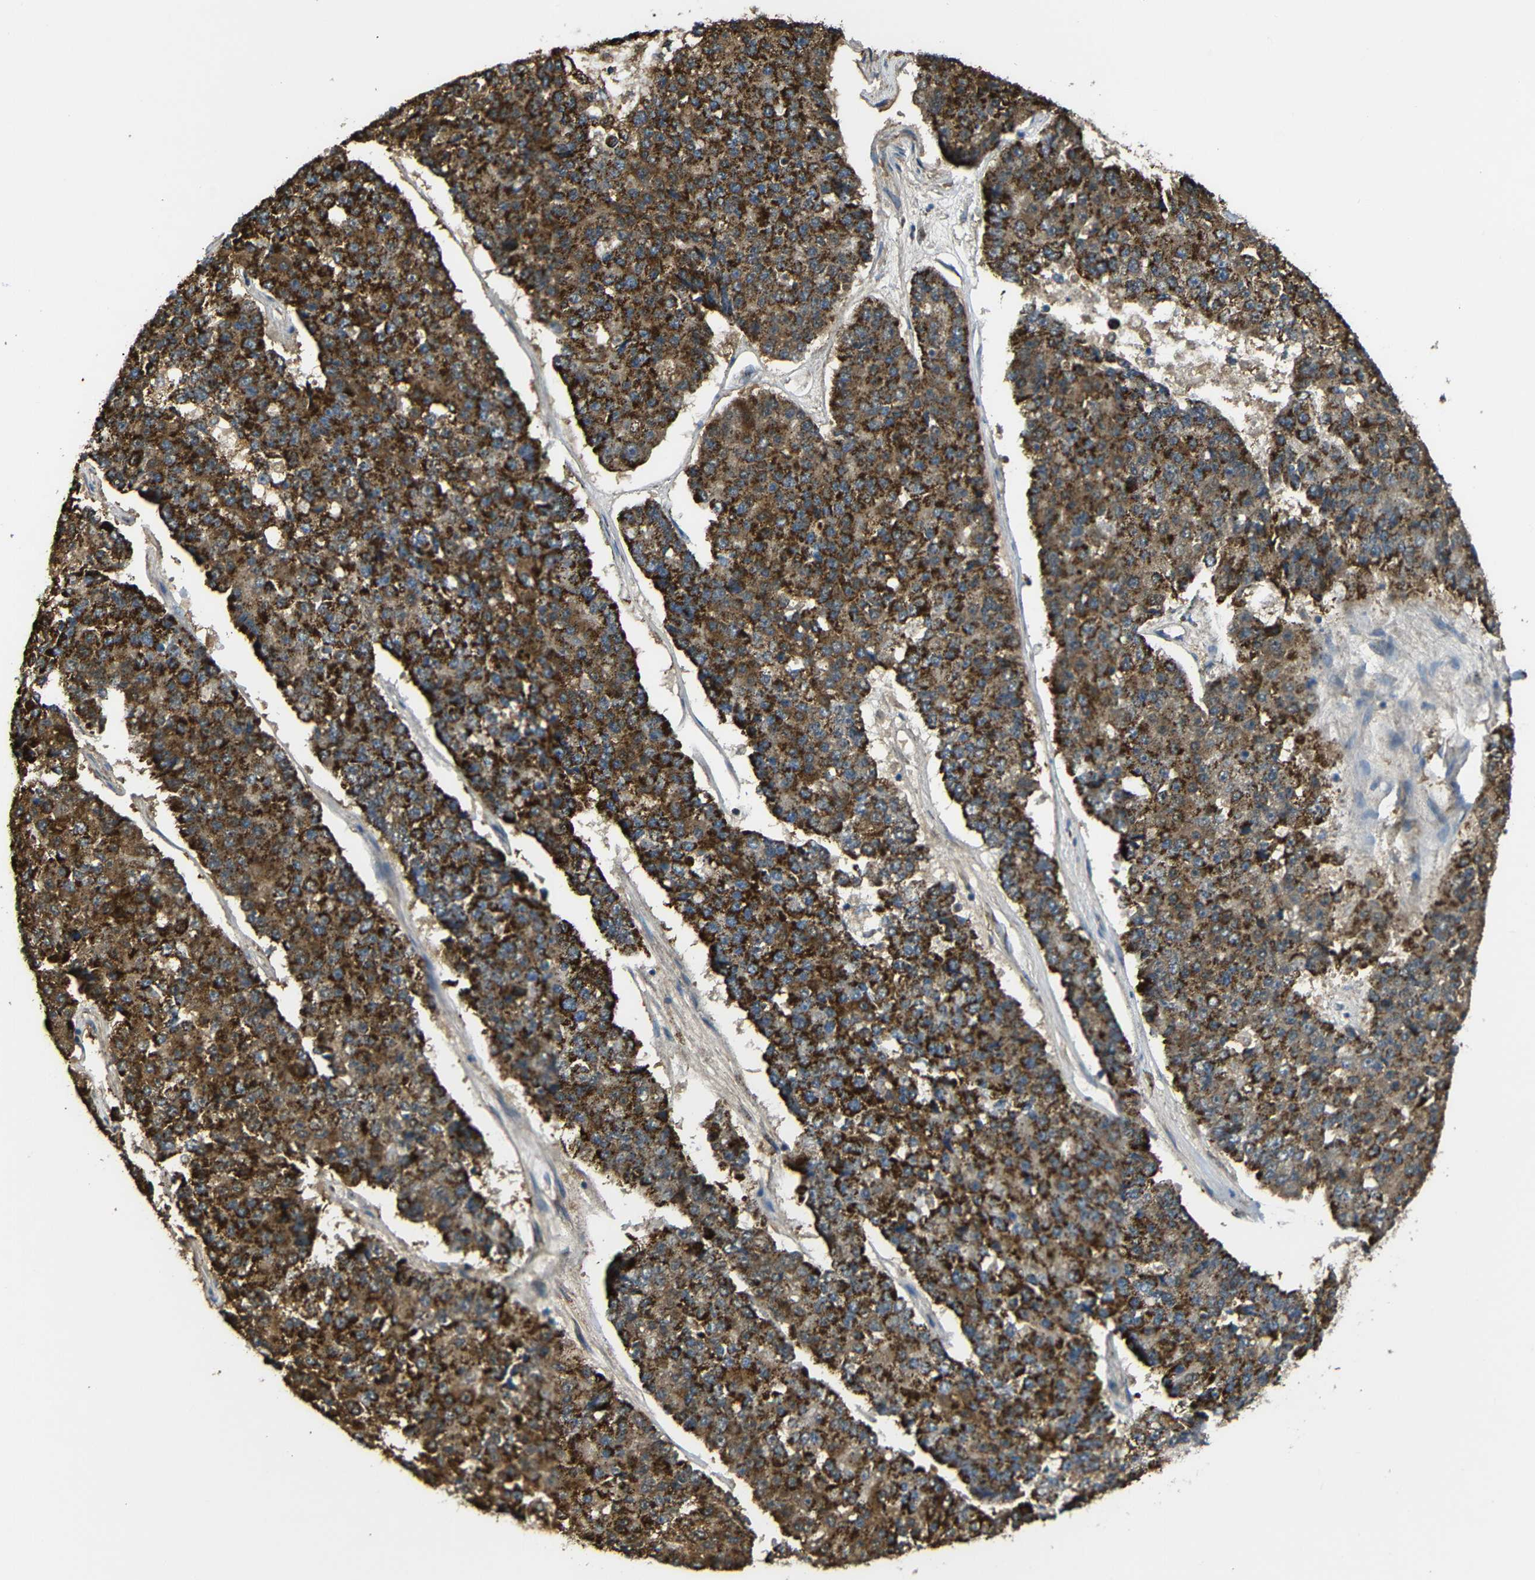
{"staining": {"intensity": "strong", "quantity": ">75%", "location": "cytoplasmic/membranous"}, "tissue": "pancreatic cancer", "cell_type": "Tumor cells", "image_type": "cancer", "snomed": [{"axis": "morphology", "description": "Adenocarcinoma, NOS"}, {"axis": "topography", "description": "Pancreas"}], "caption": "Immunohistochemistry of pancreatic adenocarcinoma shows high levels of strong cytoplasmic/membranous expression in approximately >75% of tumor cells.", "gene": "NR3C2", "patient": {"sex": "male", "age": 50}}